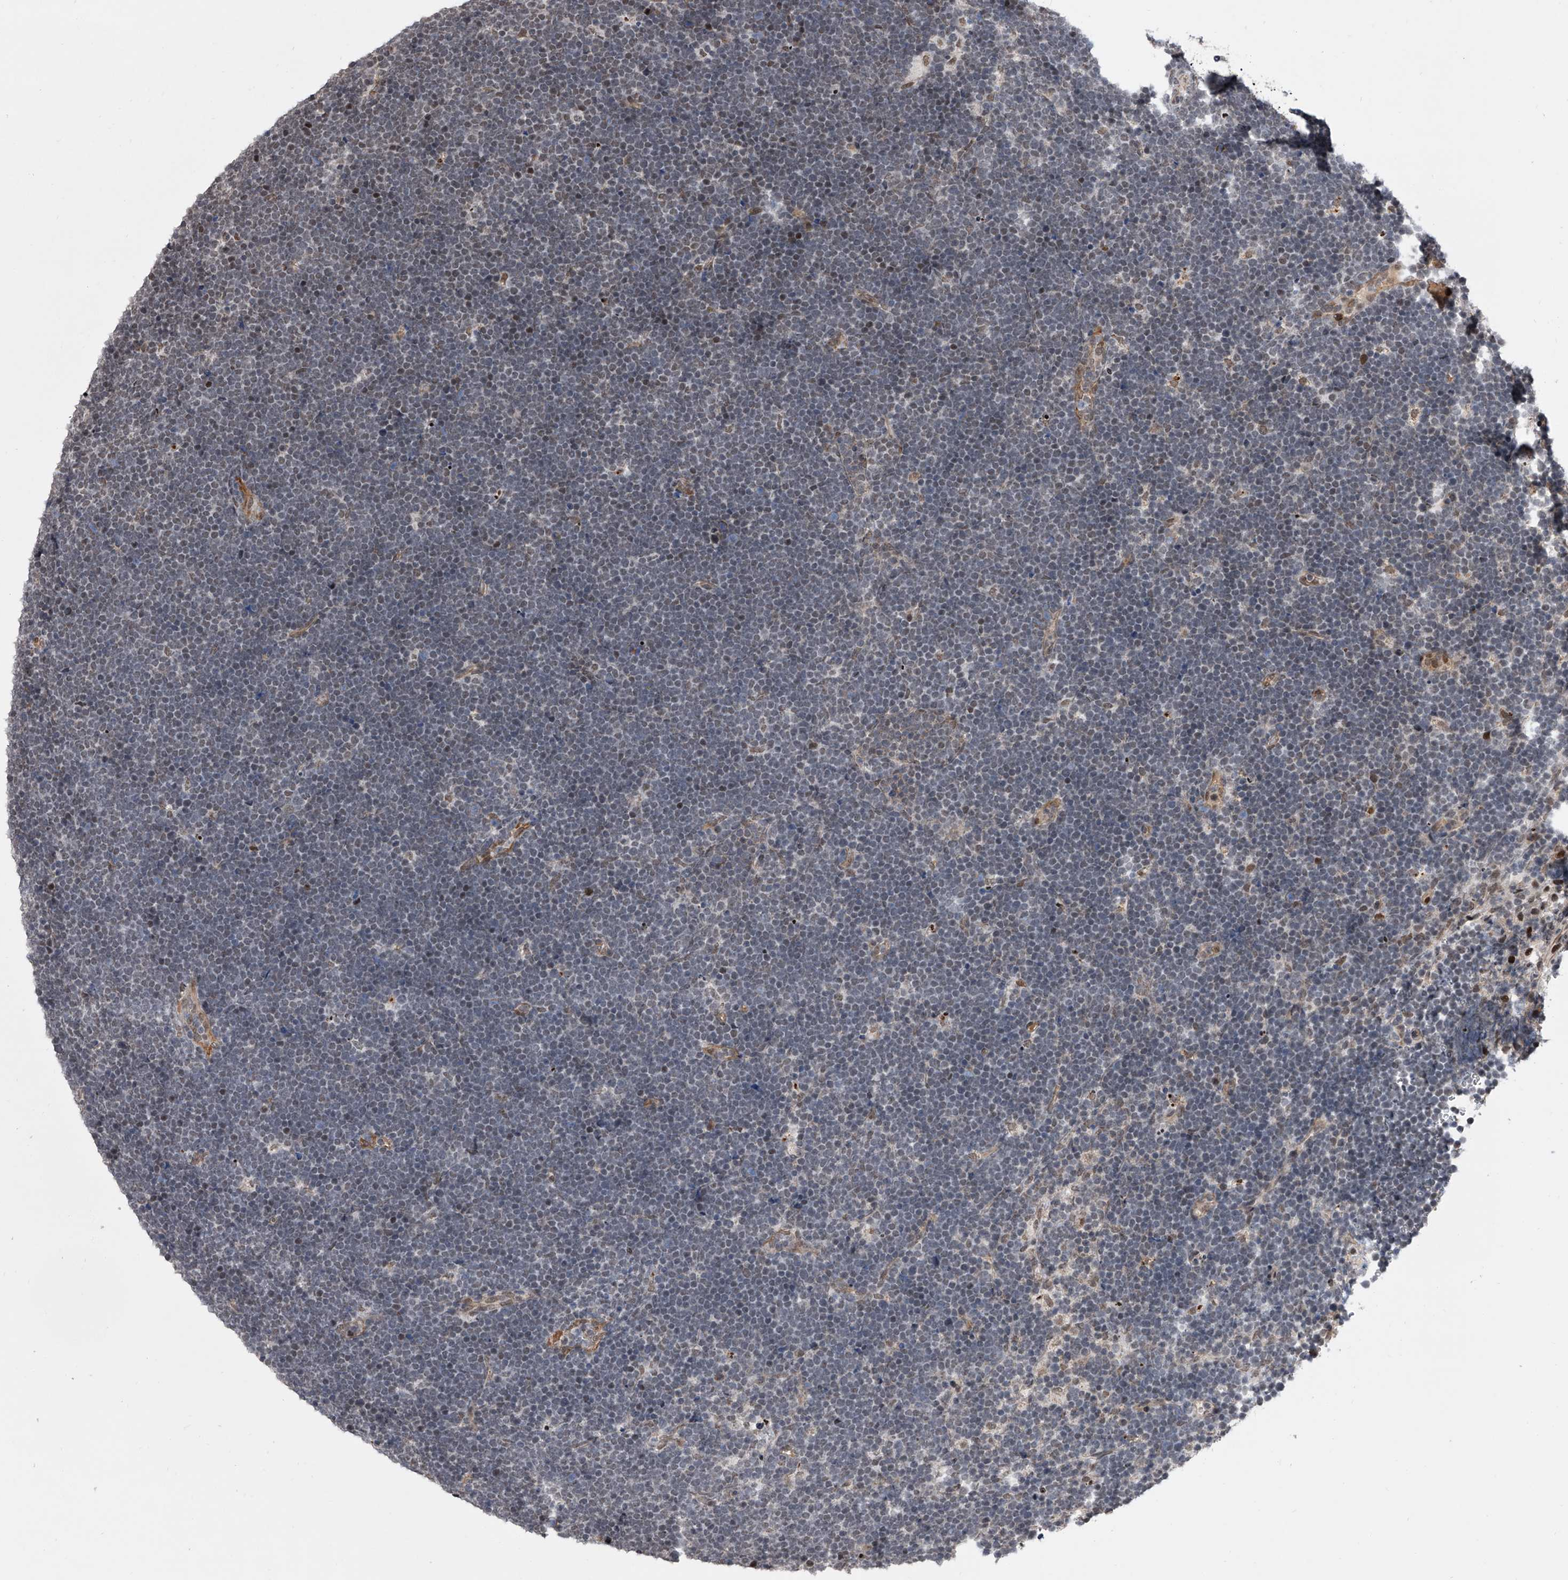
{"staining": {"intensity": "negative", "quantity": "none", "location": "none"}, "tissue": "lymphoma", "cell_type": "Tumor cells", "image_type": "cancer", "snomed": [{"axis": "morphology", "description": "Malignant lymphoma, non-Hodgkin's type, High grade"}, {"axis": "topography", "description": "Lymph node"}], "caption": "High-grade malignant lymphoma, non-Hodgkin's type was stained to show a protein in brown. There is no significant staining in tumor cells.", "gene": "ZNF426", "patient": {"sex": "male", "age": 13}}